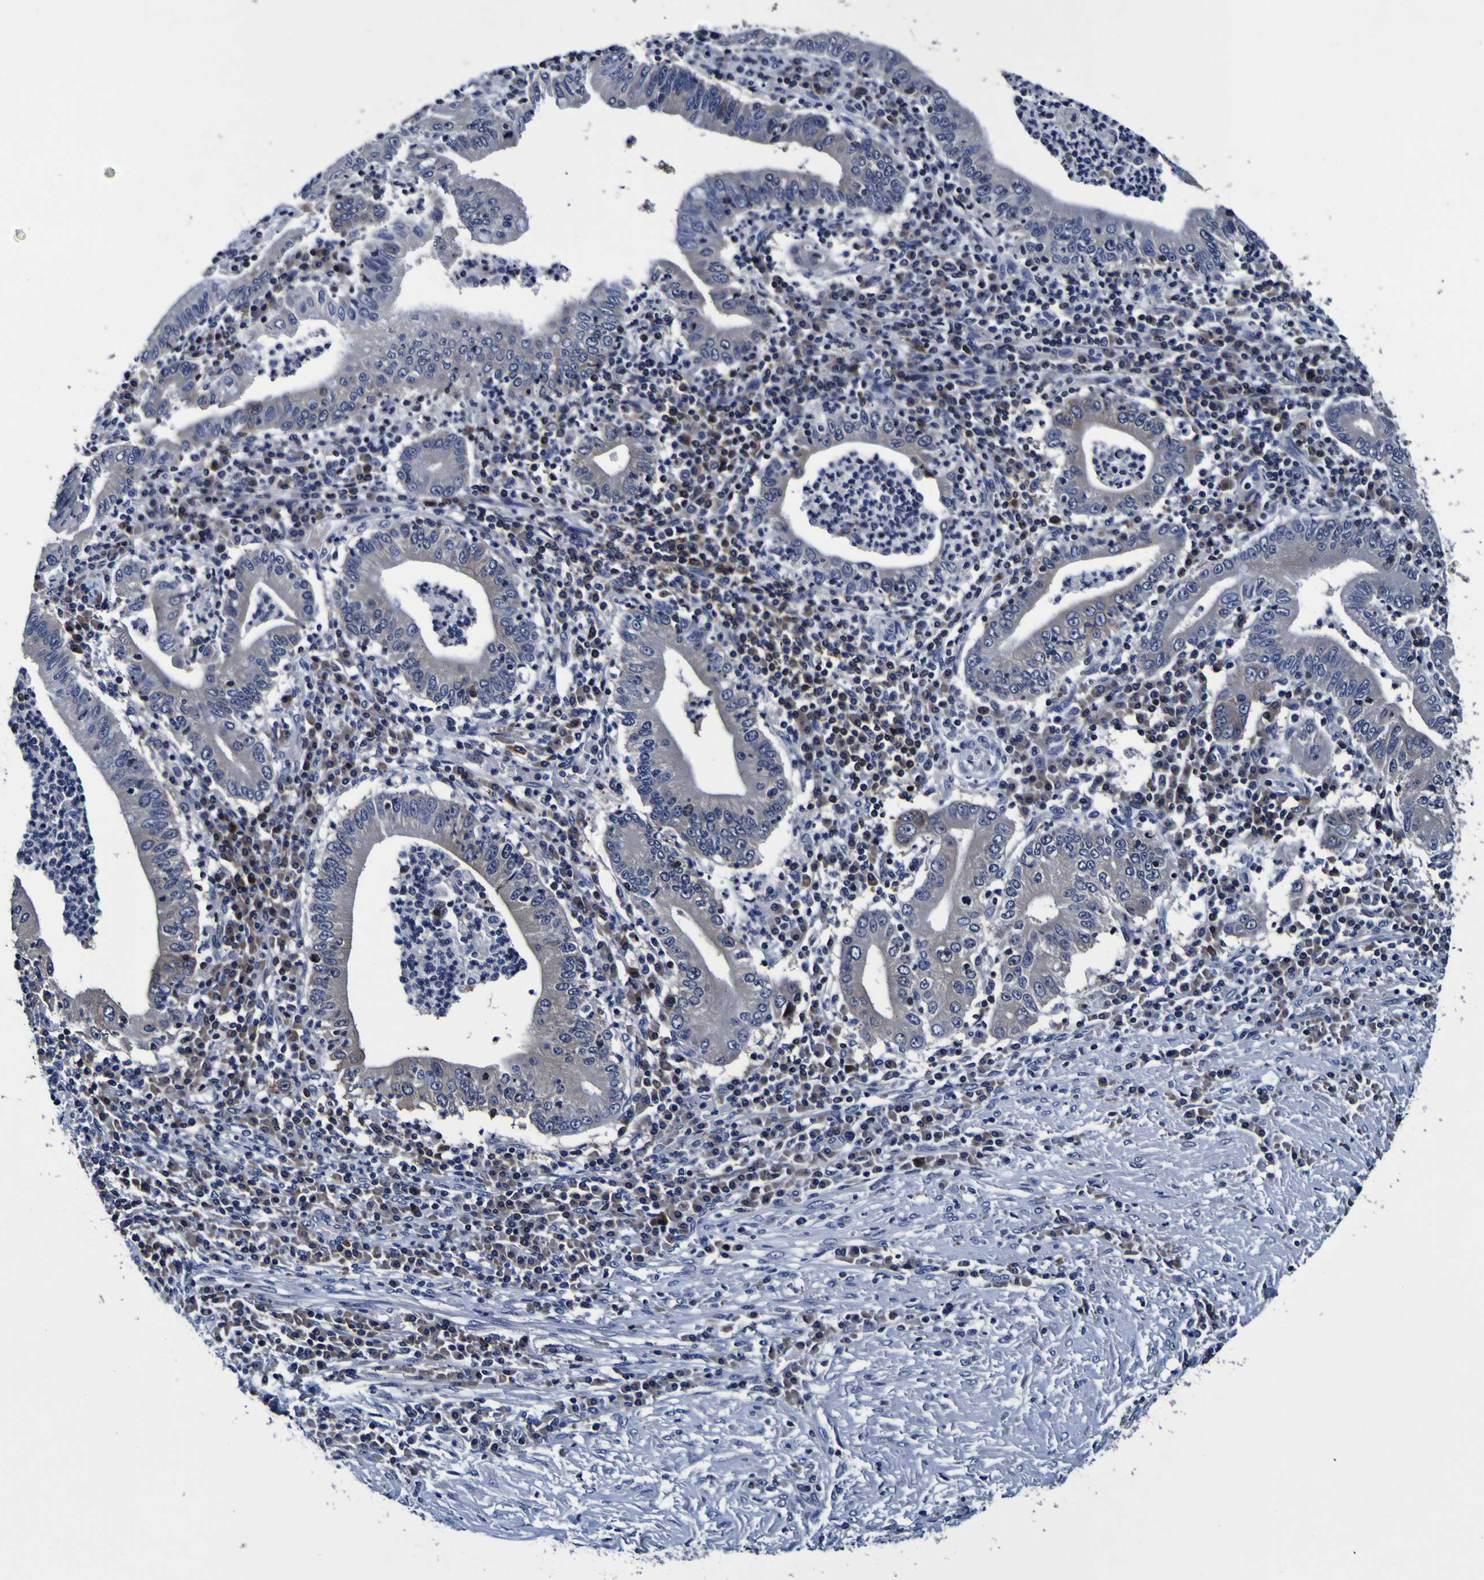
{"staining": {"intensity": "negative", "quantity": "none", "location": "none"}, "tissue": "stomach cancer", "cell_type": "Tumor cells", "image_type": "cancer", "snomed": [{"axis": "morphology", "description": "Normal tissue, NOS"}, {"axis": "morphology", "description": "Adenocarcinoma, NOS"}, {"axis": "topography", "description": "Esophagus"}, {"axis": "topography", "description": "Stomach, upper"}, {"axis": "topography", "description": "Peripheral nerve tissue"}], "caption": "Immunohistochemical staining of stomach cancer (adenocarcinoma) displays no significant positivity in tumor cells.", "gene": "SORCS1", "patient": {"sex": "male", "age": 62}}